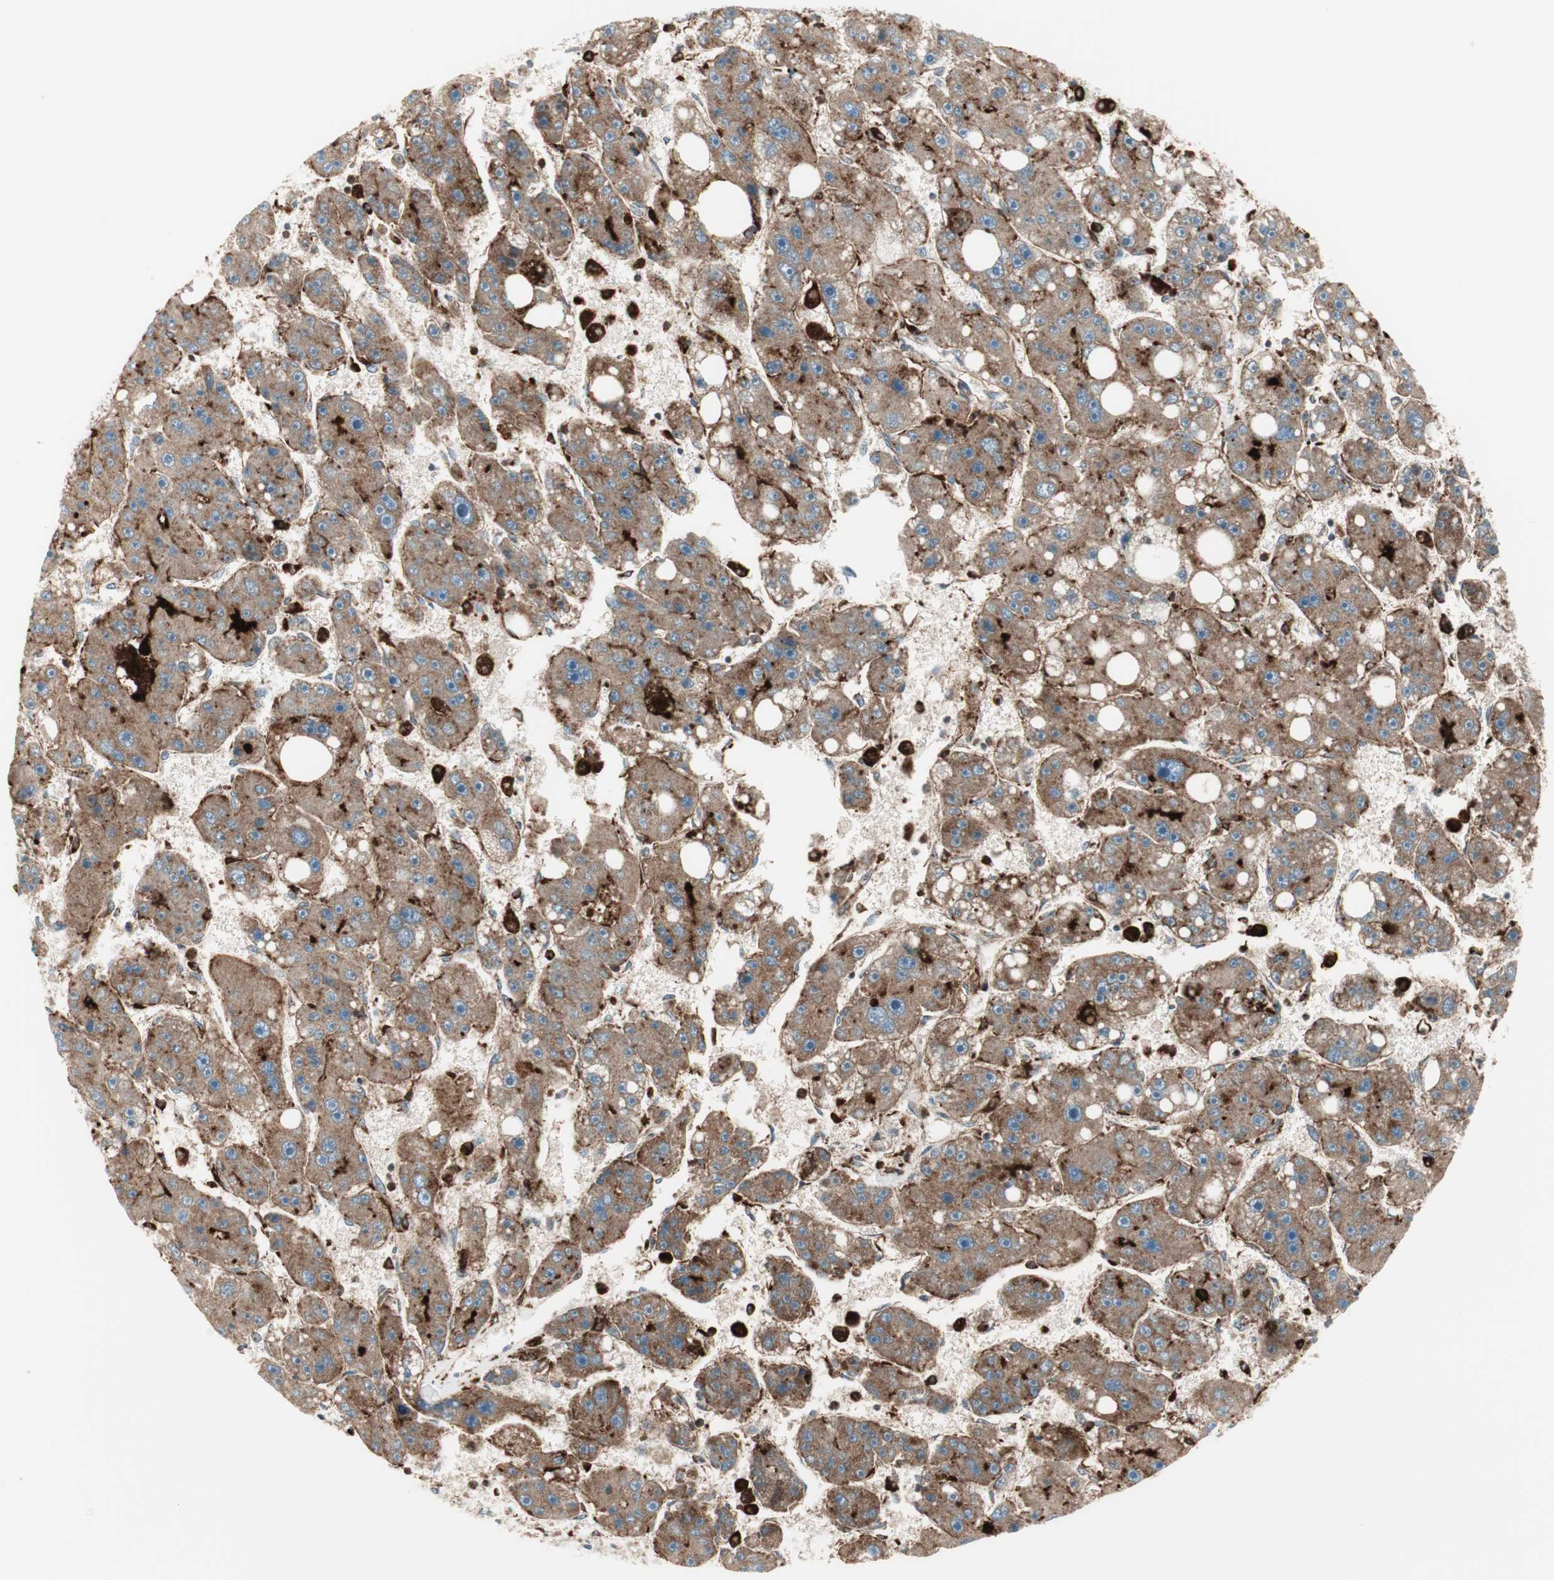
{"staining": {"intensity": "moderate", "quantity": ">75%", "location": "cytoplasmic/membranous"}, "tissue": "liver cancer", "cell_type": "Tumor cells", "image_type": "cancer", "snomed": [{"axis": "morphology", "description": "Carcinoma, Hepatocellular, NOS"}, {"axis": "topography", "description": "Liver"}], "caption": "This is an image of immunohistochemistry (IHC) staining of liver cancer, which shows moderate staining in the cytoplasmic/membranous of tumor cells.", "gene": "ATP6V1G1", "patient": {"sex": "female", "age": 61}}